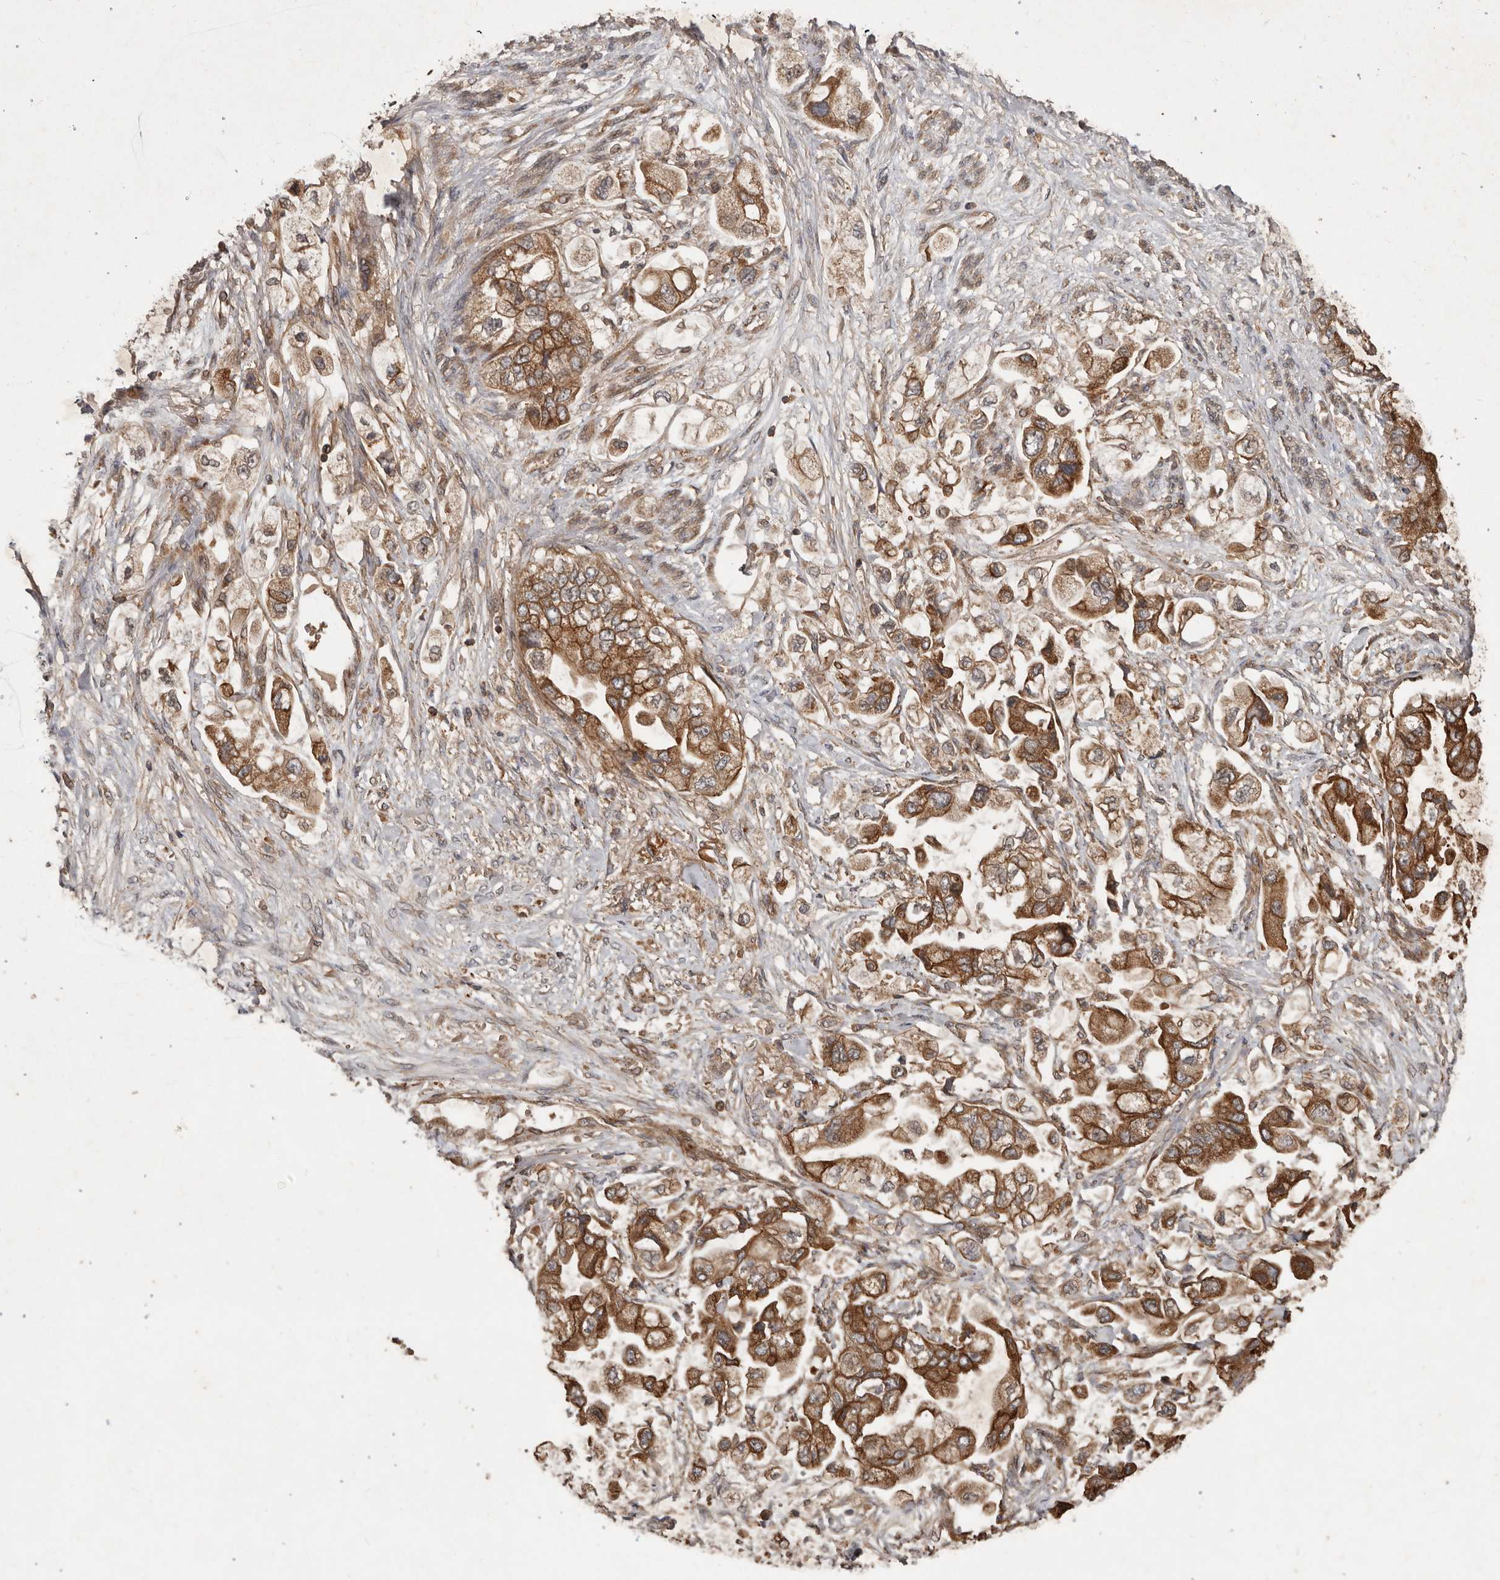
{"staining": {"intensity": "moderate", "quantity": ">75%", "location": "cytoplasmic/membranous"}, "tissue": "stomach cancer", "cell_type": "Tumor cells", "image_type": "cancer", "snomed": [{"axis": "morphology", "description": "Adenocarcinoma, NOS"}, {"axis": "topography", "description": "Stomach"}], "caption": "Human adenocarcinoma (stomach) stained for a protein (brown) demonstrates moderate cytoplasmic/membranous positive positivity in approximately >75% of tumor cells.", "gene": "STK36", "patient": {"sex": "male", "age": 62}}